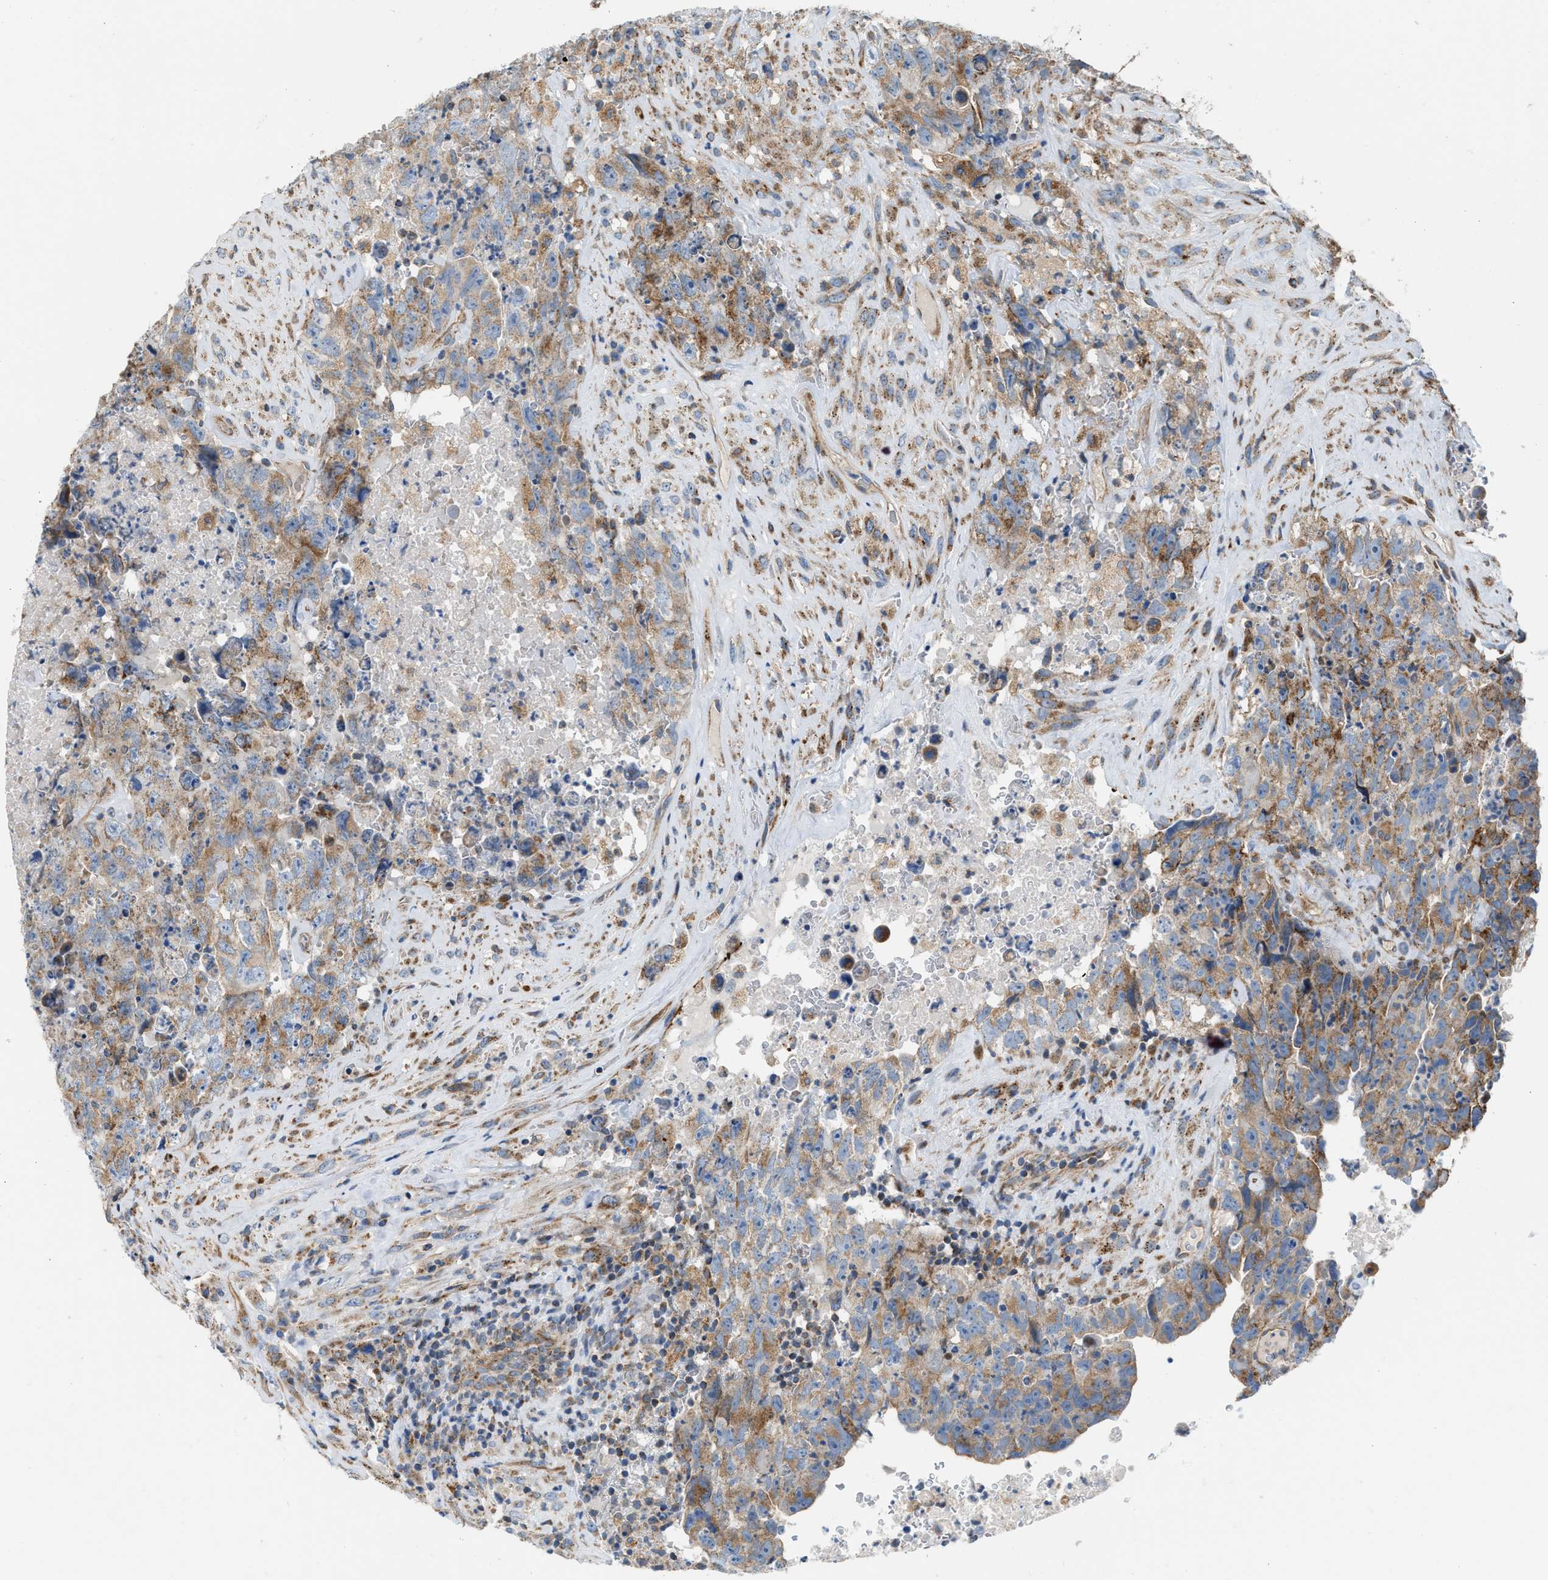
{"staining": {"intensity": "moderate", "quantity": ">75%", "location": "cytoplasmic/membranous"}, "tissue": "testis cancer", "cell_type": "Tumor cells", "image_type": "cancer", "snomed": [{"axis": "morphology", "description": "Carcinoma, Embryonal, NOS"}, {"axis": "topography", "description": "Testis"}], "caption": "Protein analysis of testis embryonal carcinoma tissue displays moderate cytoplasmic/membranous positivity in about >75% of tumor cells.", "gene": "SLC10A3", "patient": {"sex": "male", "age": 32}}